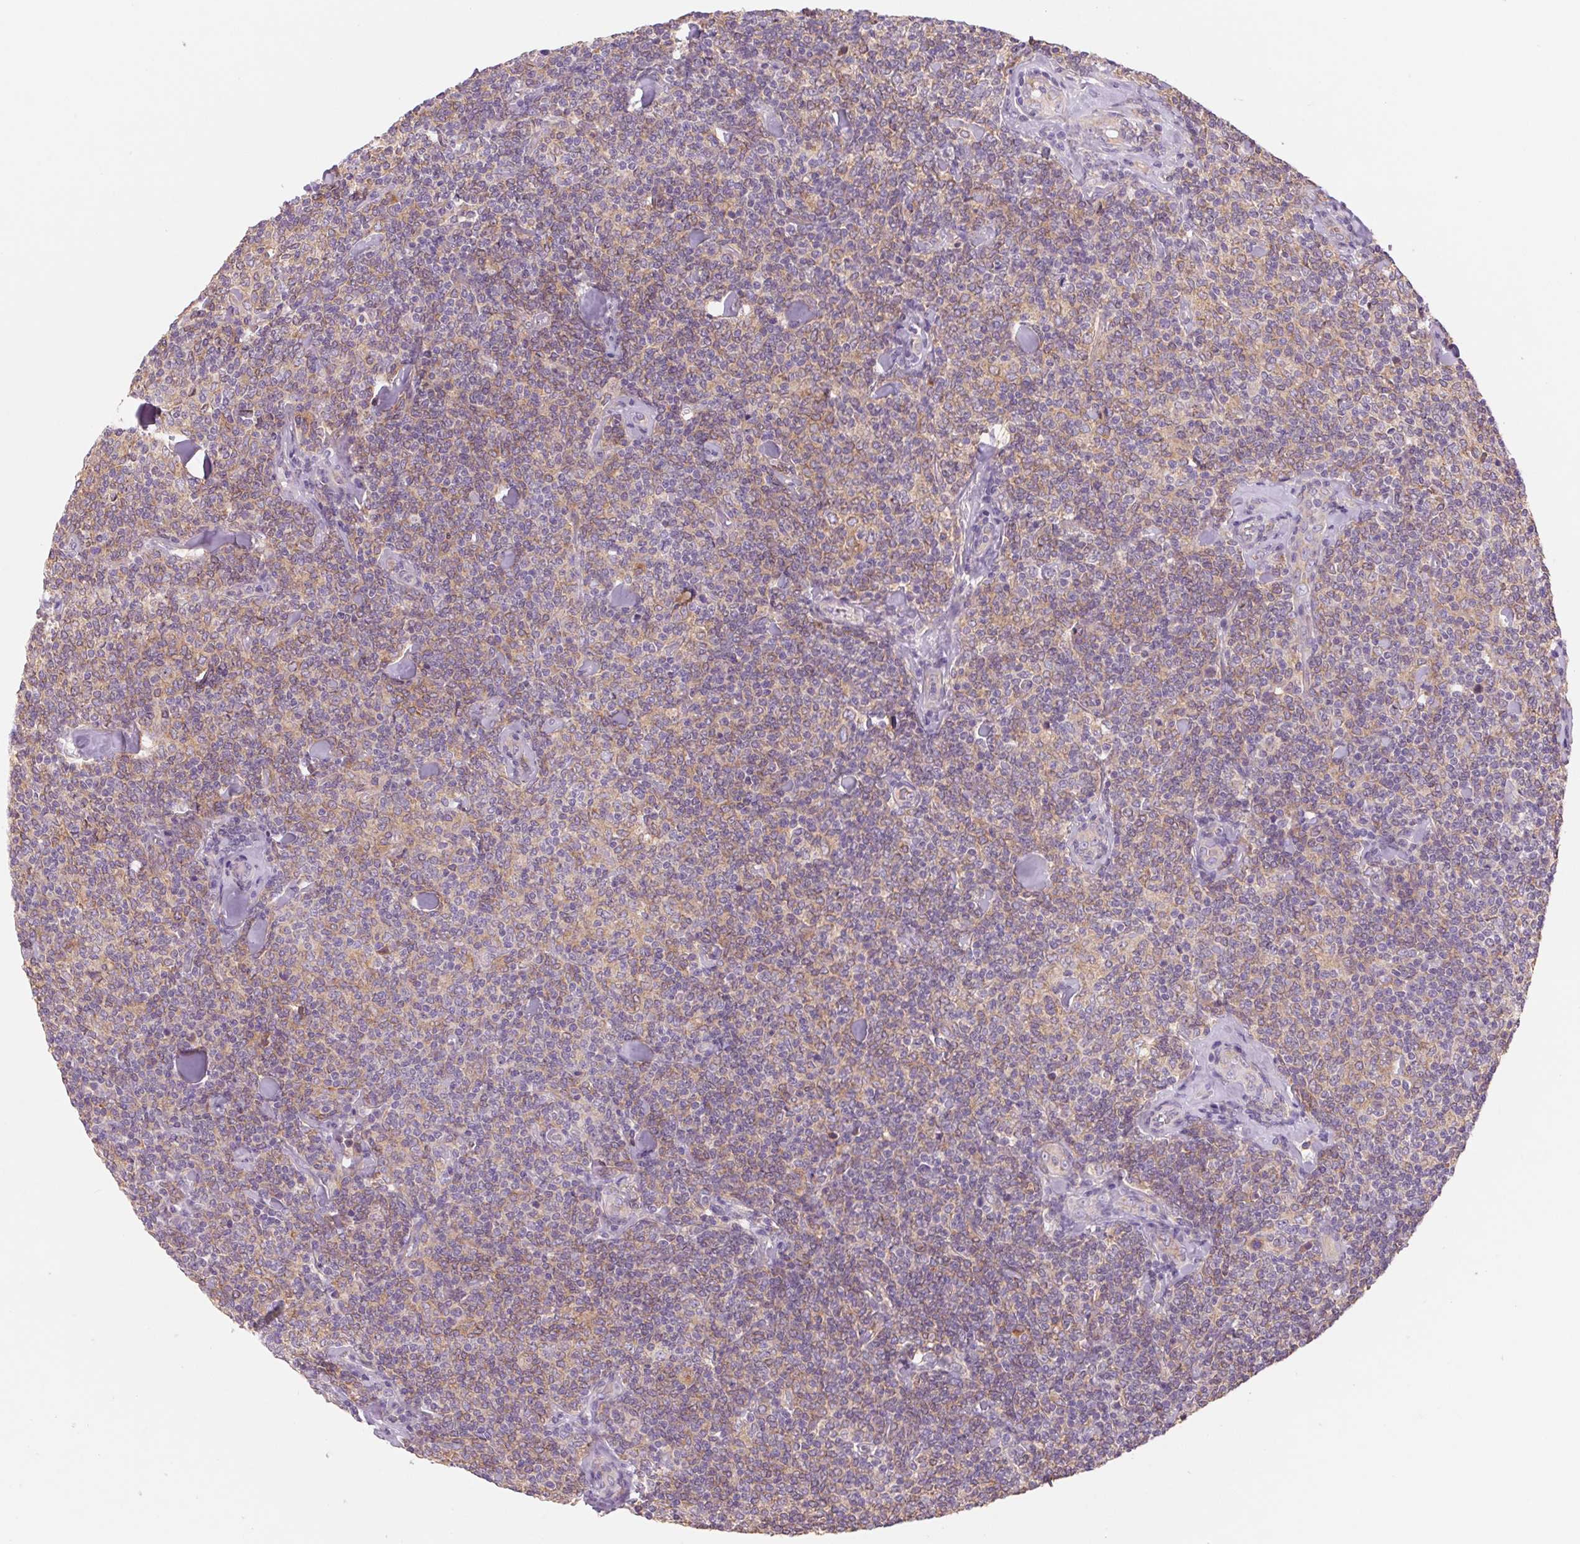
{"staining": {"intensity": "weak", "quantity": "25%-75%", "location": "cytoplasmic/membranous"}, "tissue": "lymphoma", "cell_type": "Tumor cells", "image_type": "cancer", "snomed": [{"axis": "morphology", "description": "Malignant lymphoma, non-Hodgkin's type, Low grade"}, {"axis": "topography", "description": "Lymph node"}], "caption": "This is a histology image of immunohistochemistry (IHC) staining of malignant lymphoma, non-Hodgkin's type (low-grade), which shows weak staining in the cytoplasmic/membranous of tumor cells.", "gene": "RAB1A", "patient": {"sex": "female", "age": 56}}